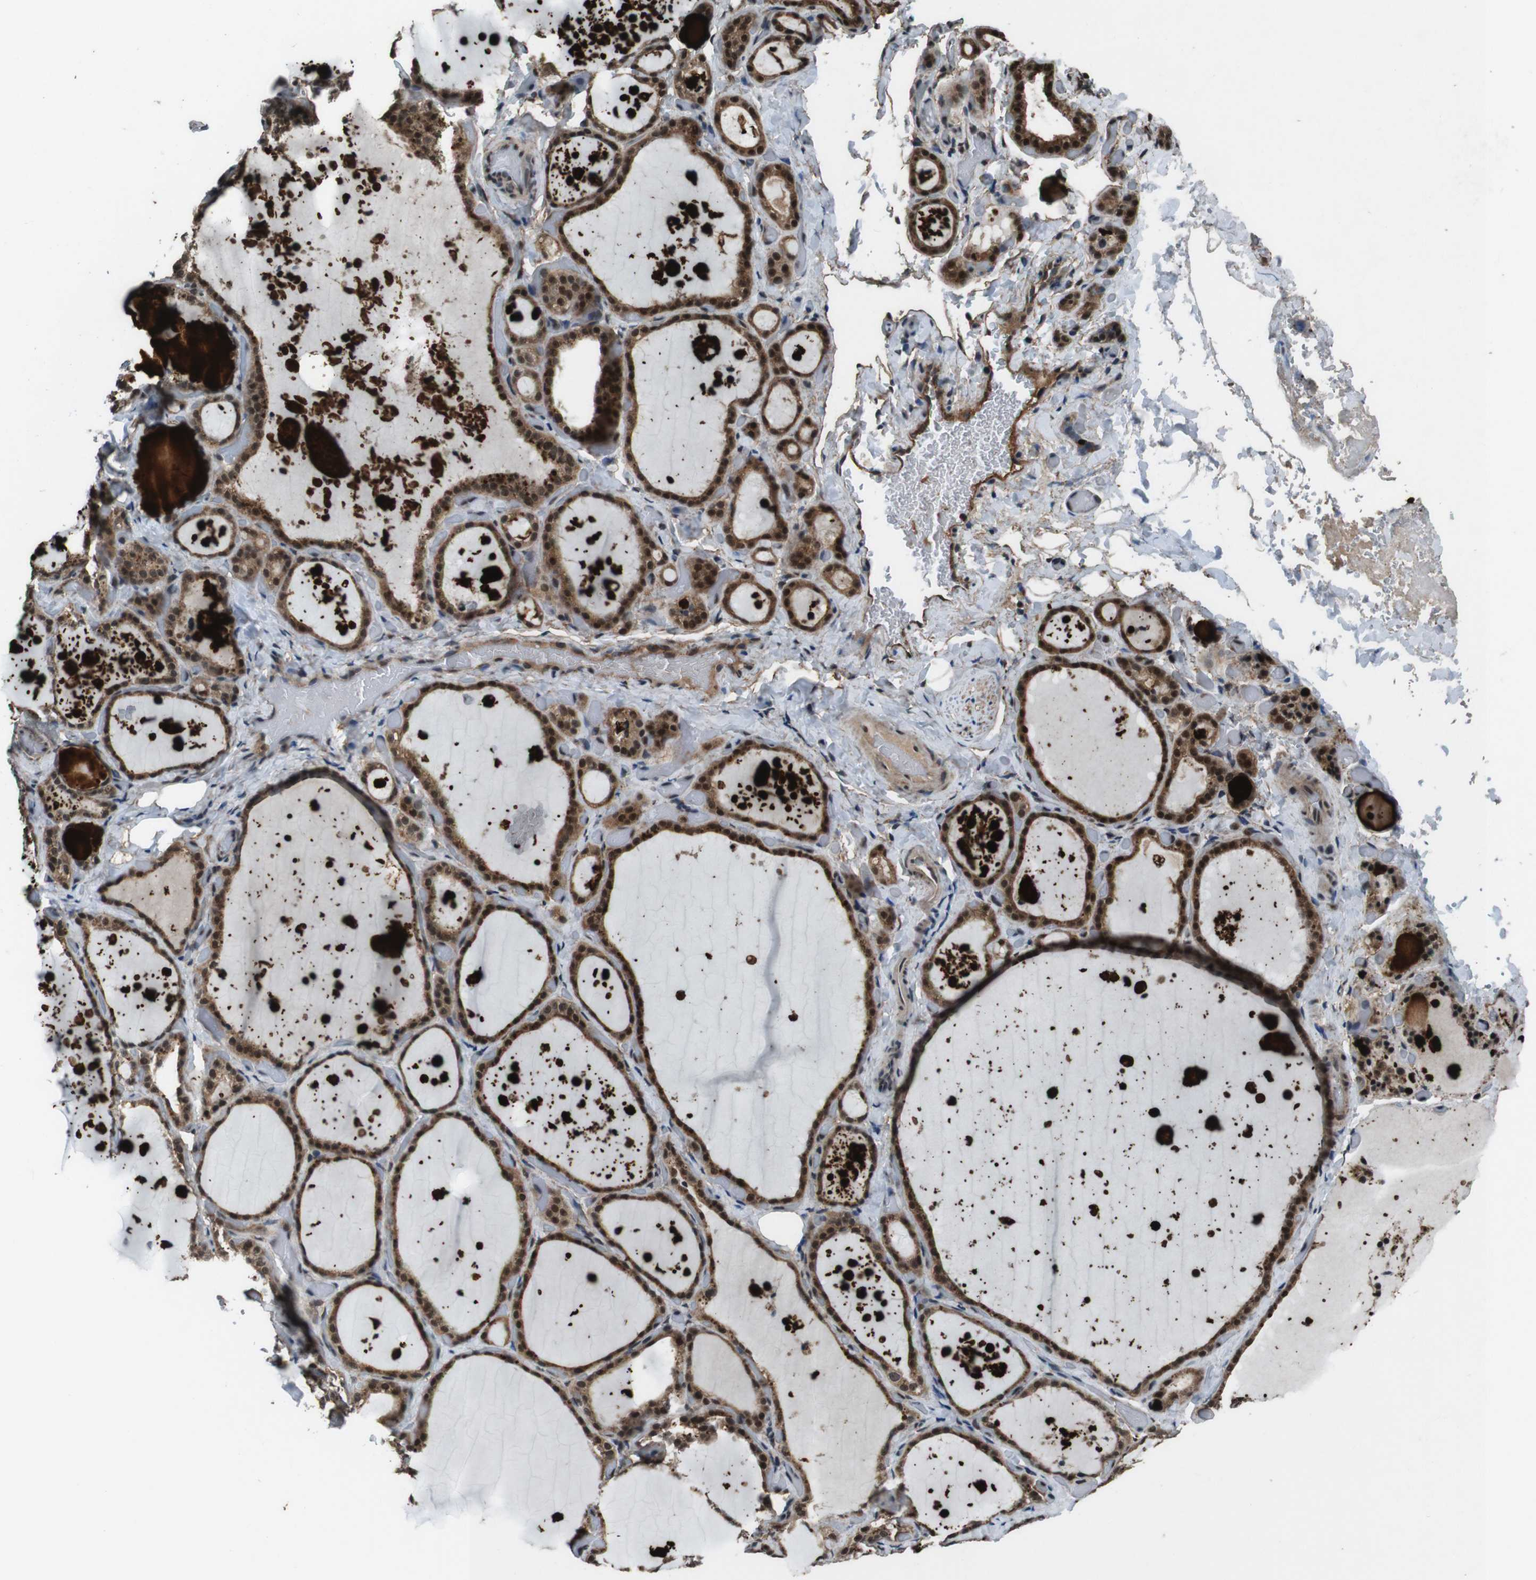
{"staining": {"intensity": "strong", "quantity": ">75%", "location": "cytoplasmic/membranous,nuclear"}, "tissue": "thyroid gland", "cell_type": "Glandular cells", "image_type": "normal", "snomed": [{"axis": "morphology", "description": "Normal tissue, NOS"}, {"axis": "topography", "description": "Thyroid gland"}], "caption": "Glandular cells show strong cytoplasmic/membranous,nuclear expression in approximately >75% of cells in benign thyroid gland. (Stains: DAB in brown, nuclei in blue, Microscopy: brightfield microscopy at high magnification).", "gene": "NR4A2", "patient": {"sex": "female", "age": 44}}